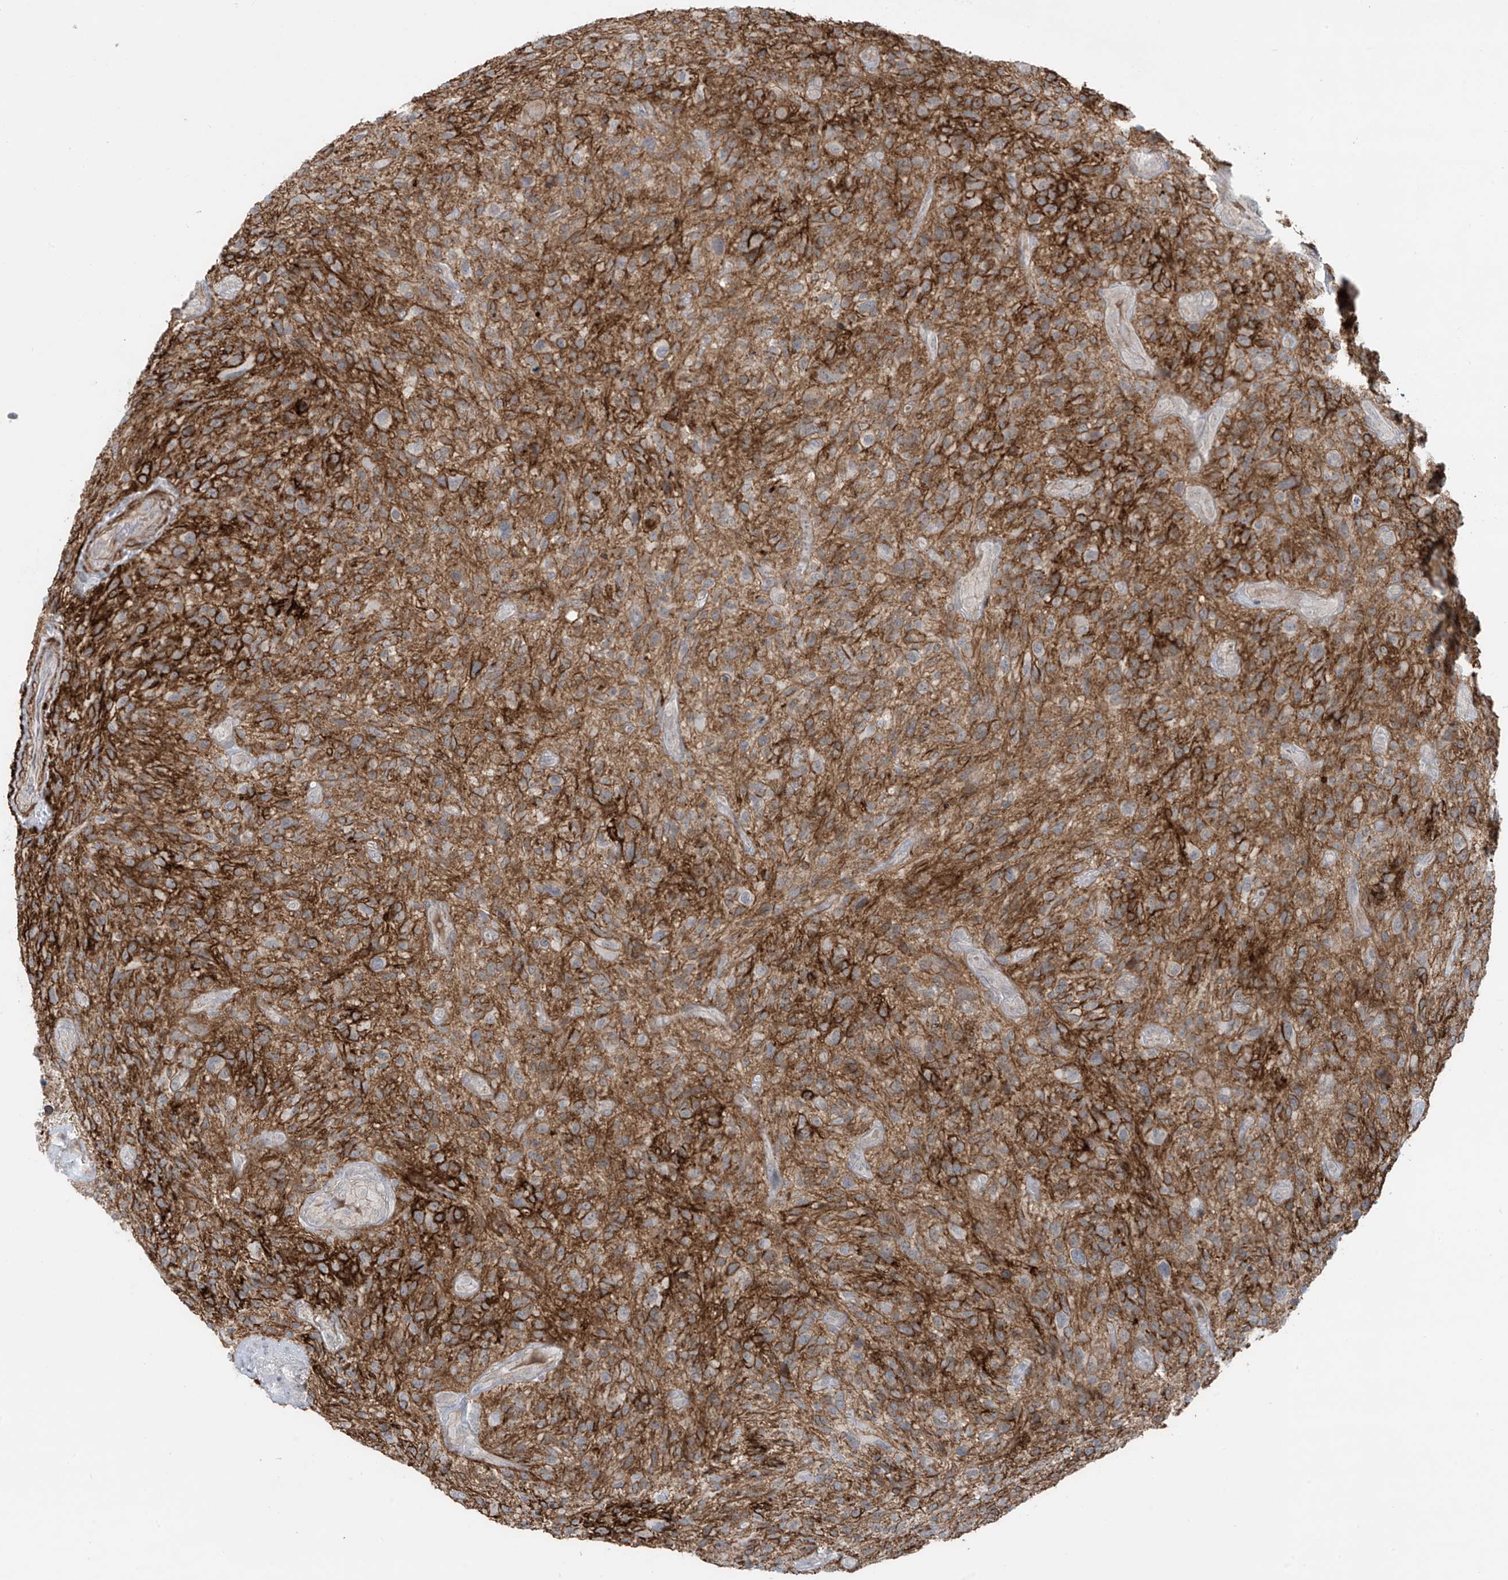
{"staining": {"intensity": "negative", "quantity": "none", "location": "none"}, "tissue": "glioma", "cell_type": "Tumor cells", "image_type": "cancer", "snomed": [{"axis": "morphology", "description": "Glioma, malignant, High grade"}, {"axis": "topography", "description": "Brain"}], "caption": "There is no significant staining in tumor cells of glioma. (DAB (3,3'-diaminobenzidine) immunohistochemistry (IHC), high magnification).", "gene": "RASGEF1A", "patient": {"sex": "male", "age": 47}}